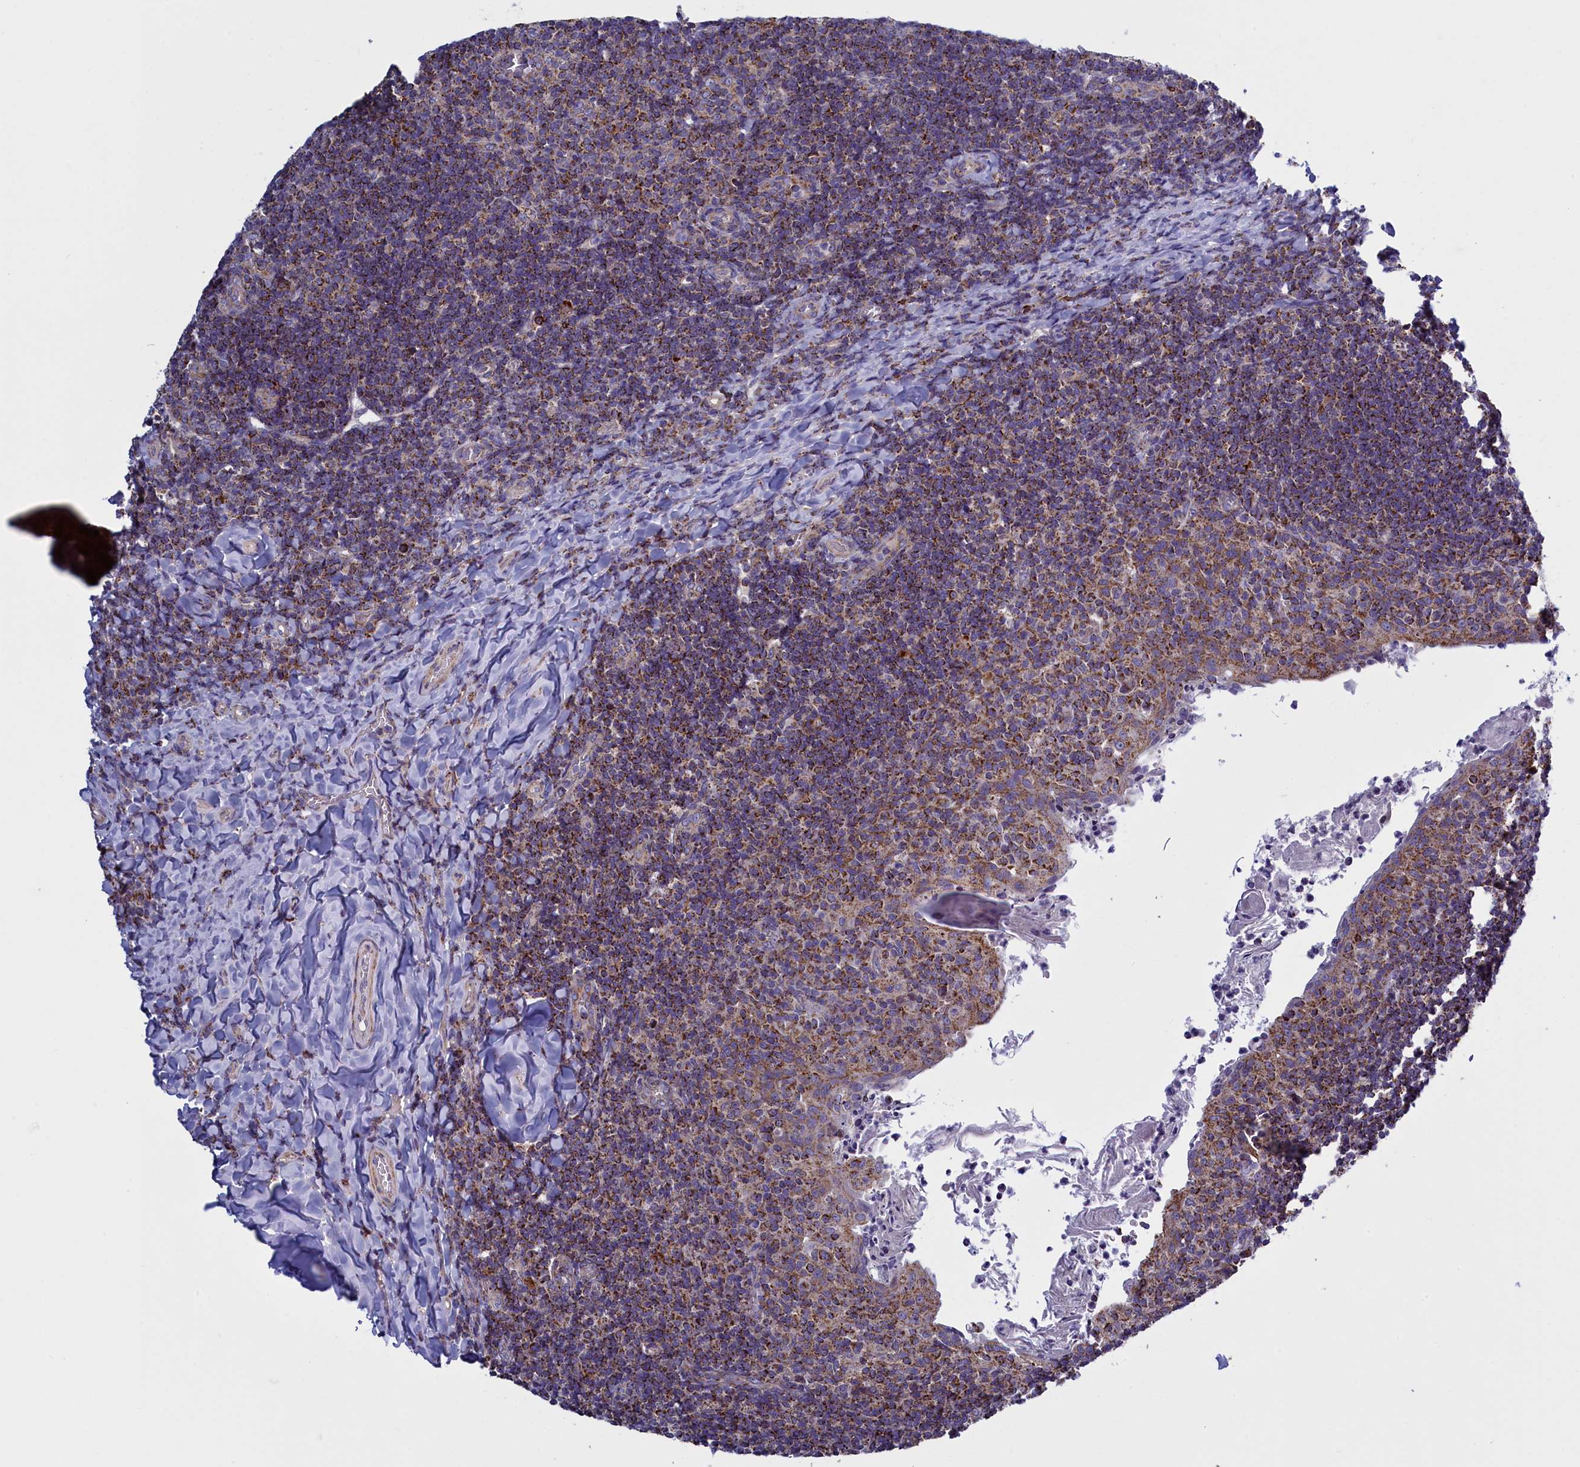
{"staining": {"intensity": "moderate", "quantity": "25%-75%", "location": "cytoplasmic/membranous"}, "tissue": "tonsil", "cell_type": "Germinal center cells", "image_type": "normal", "snomed": [{"axis": "morphology", "description": "Normal tissue, NOS"}, {"axis": "topography", "description": "Tonsil"}], "caption": "There is medium levels of moderate cytoplasmic/membranous positivity in germinal center cells of unremarkable tonsil, as demonstrated by immunohistochemical staining (brown color).", "gene": "IFT122", "patient": {"sex": "female", "age": 10}}